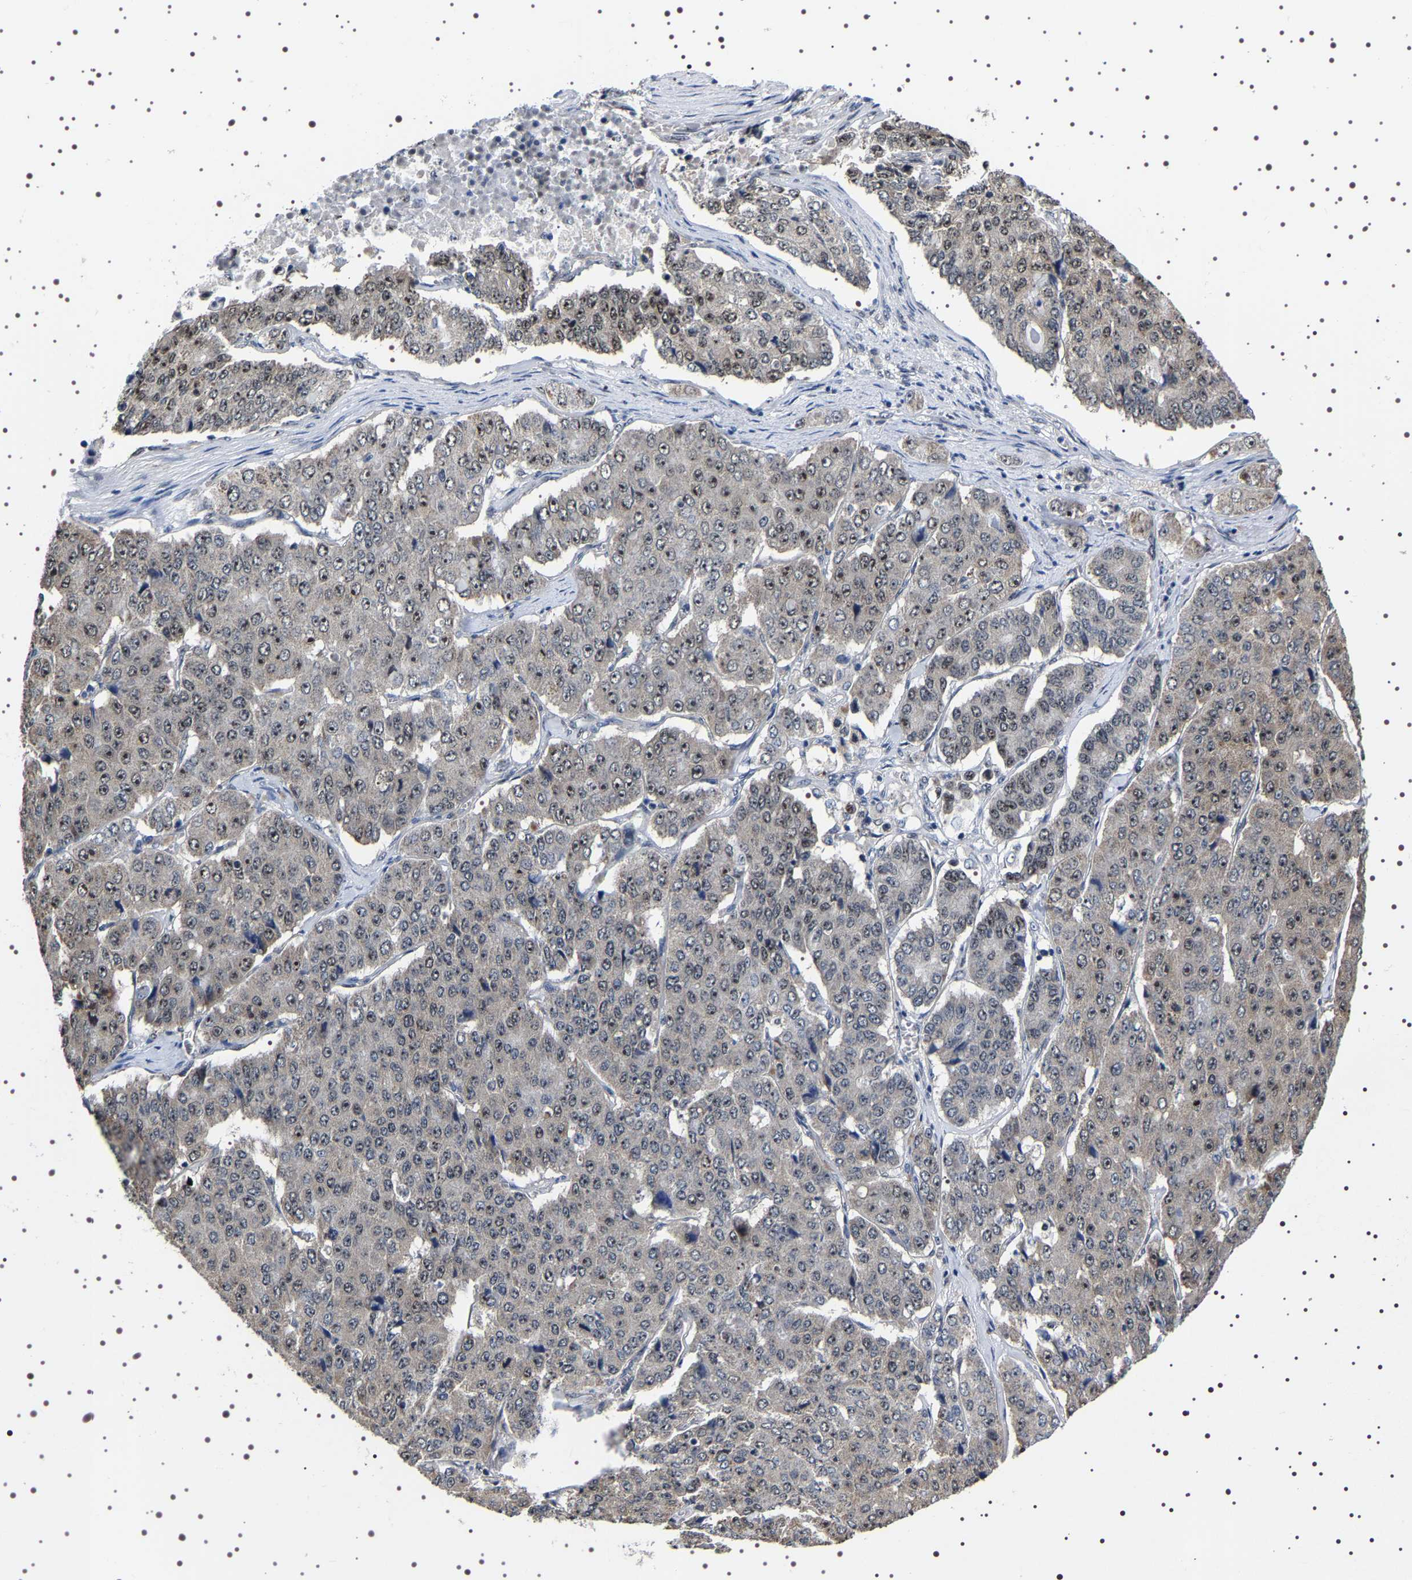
{"staining": {"intensity": "moderate", "quantity": ">75%", "location": "nuclear"}, "tissue": "pancreatic cancer", "cell_type": "Tumor cells", "image_type": "cancer", "snomed": [{"axis": "morphology", "description": "Adenocarcinoma, NOS"}, {"axis": "topography", "description": "Pancreas"}], "caption": "High-magnification brightfield microscopy of pancreatic adenocarcinoma stained with DAB (brown) and counterstained with hematoxylin (blue). tumor cells exhibit moderate nuclear expression is present in approximately>75% of cells.", "gene": "GNL3", "patient": {"sex": "male", "age": 50}}